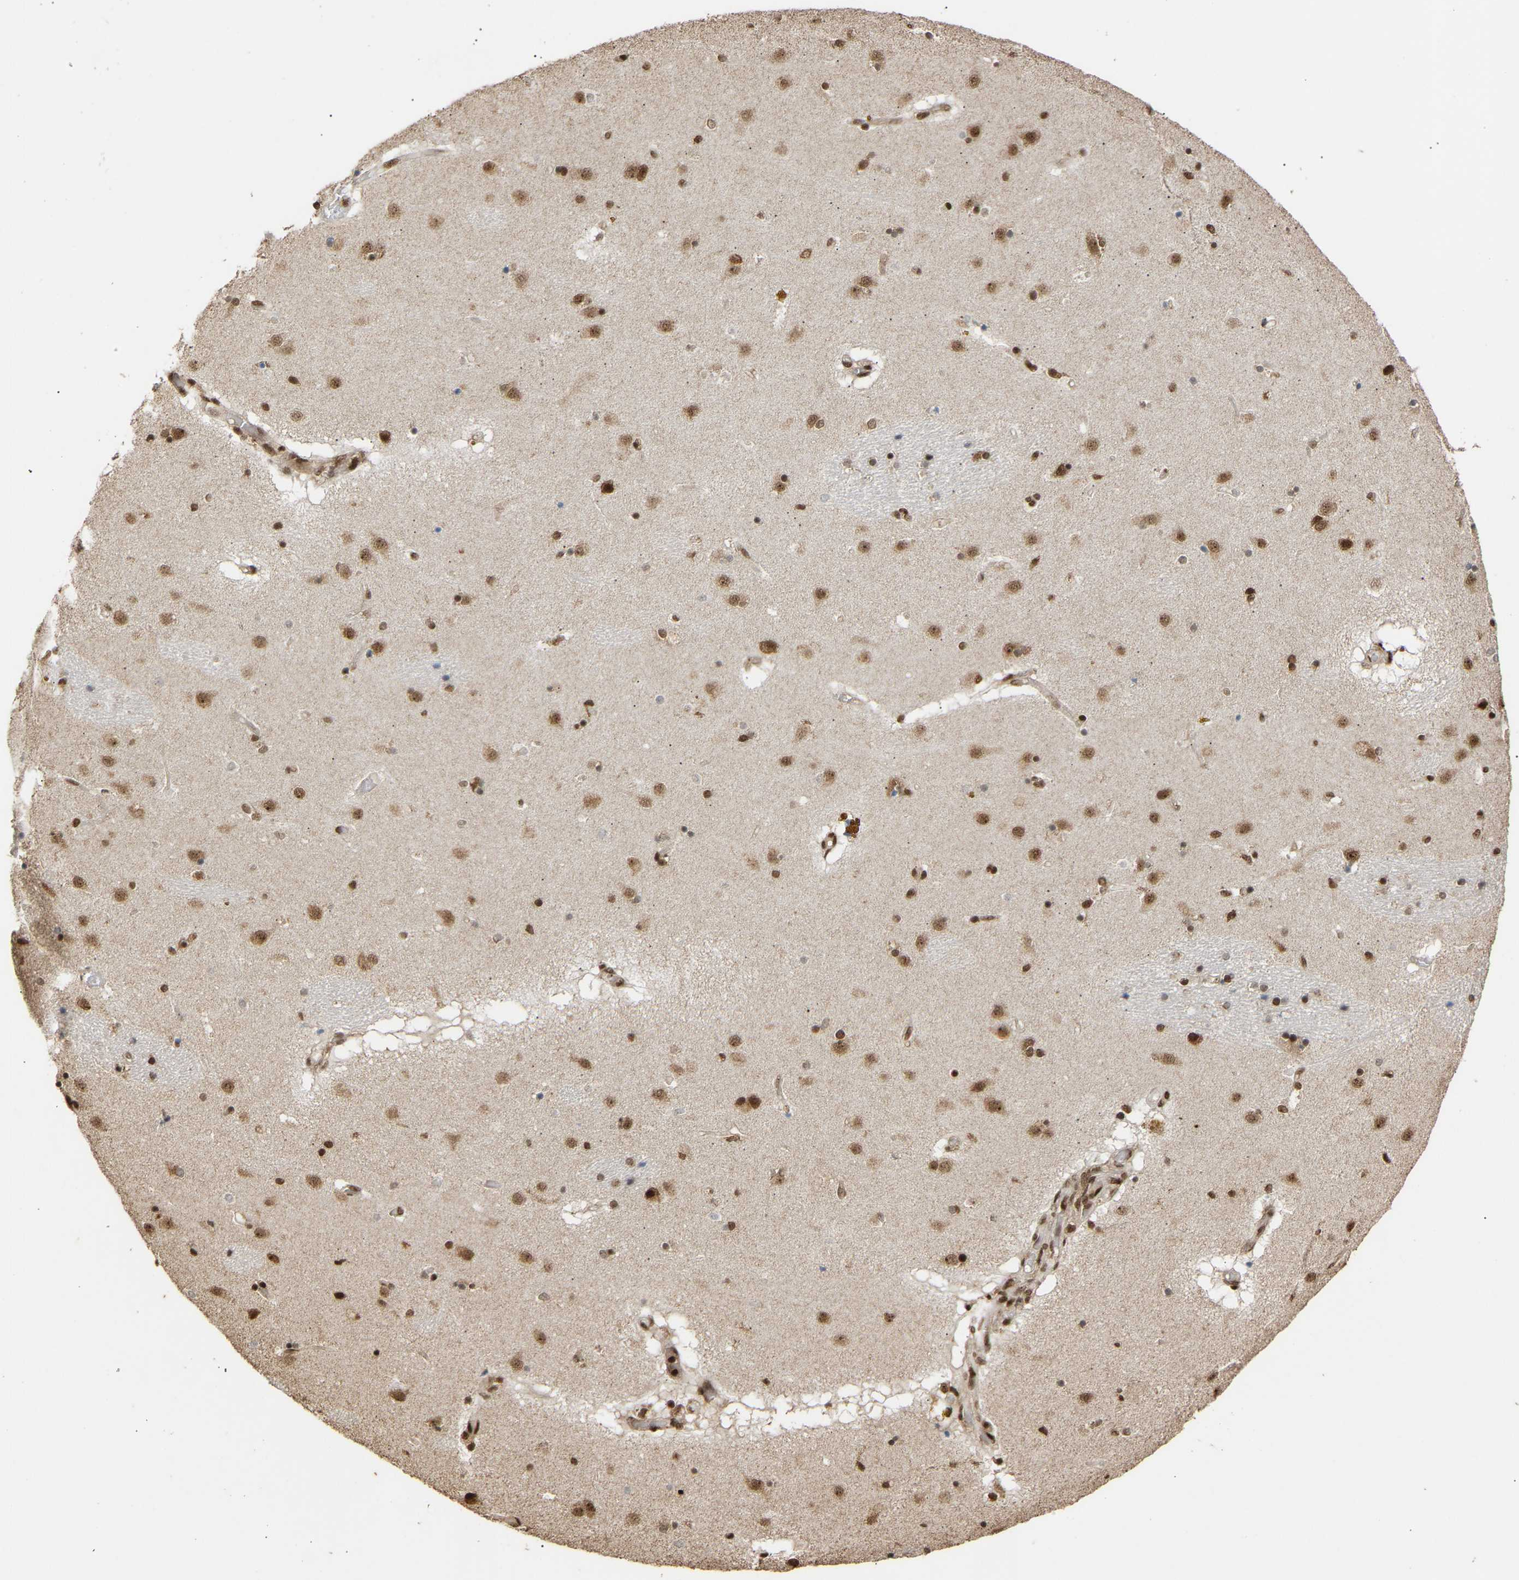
{"staining": {"intensity": "moderate", "quantity": ">75%", "location": "nuclear"}, "tissue": "caudate", "cell_type": "Glial cells", "image_type": "normal", "snomed": [{"axis": "morphology", "description": "Normal tissue, NOS"}, {"axis": "topography", "description": "Lateral ventricle wall"}], "caption": "A histopathology image of caudate stained for a protein displays moderate nuclear brown staining in glial cells. (DAB (3,3'-diaminobenzidine) IHC with brightfield microscopy, high magnification).", "gene": "ALYREF", "patient": {"sex": "male", "age": 70}}